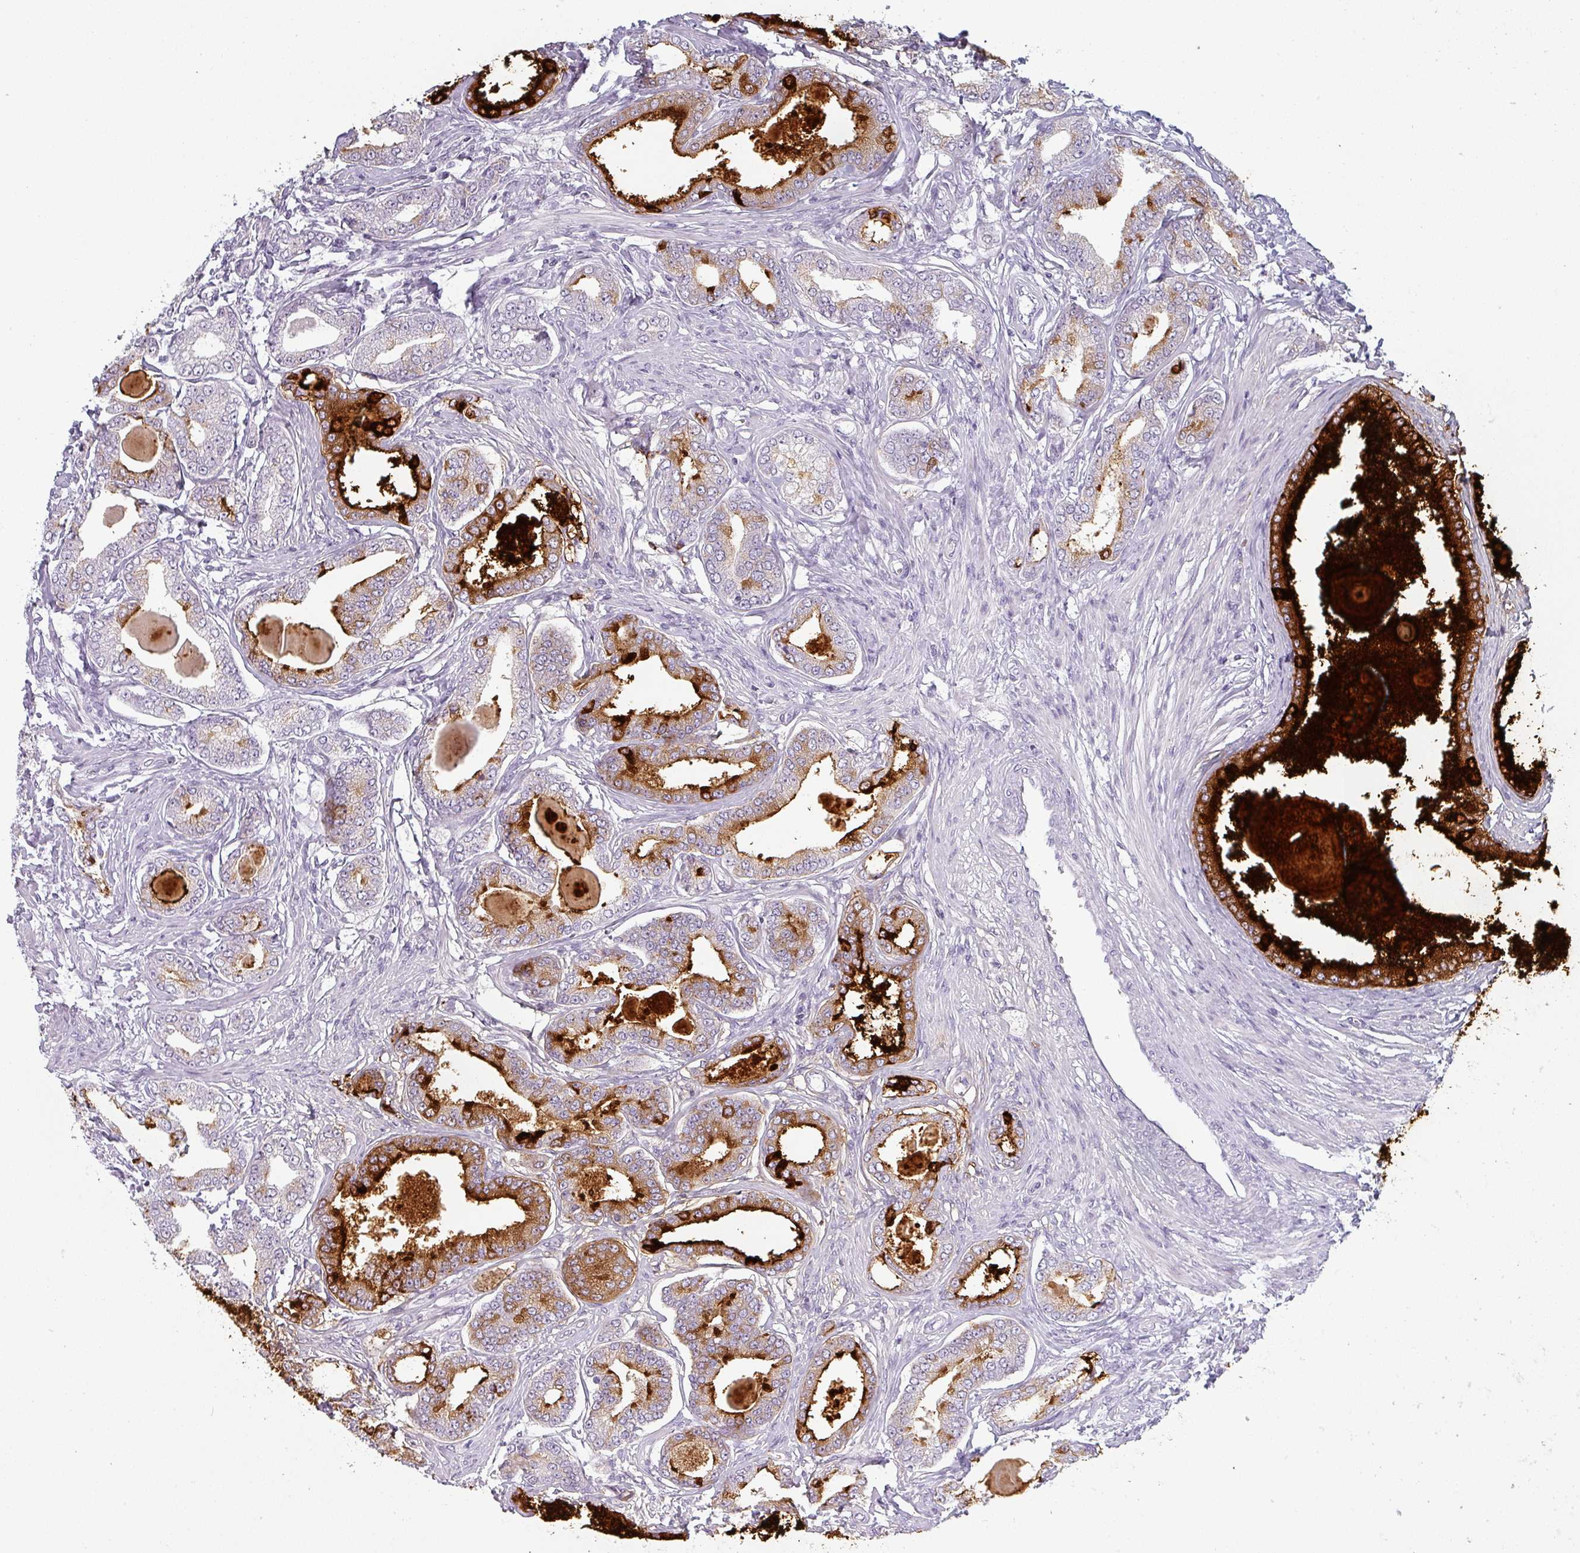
{"staining": {"intensity": "strong", "quantity": "25%-75%", "location": "cytoplasmic/membranous"}, "tissue": "prostate cancer", "cell_type": "Tumor cells", "image_type": "cancer", "snomed": [{"axis": "morphology", "description": "Adenocarcinoma, High grade"}, {"axis": "topography", "description": "Prostate"}], "caption": "An immunohistochemistry image of neoplastic tissue is shown. Protein staining in brown shows strong cytoplasmic/membranous positivity in prostate cancer within tumor cells.", "gene": "SFTPA1", "patient": {"sex": "male", "age": 69}}